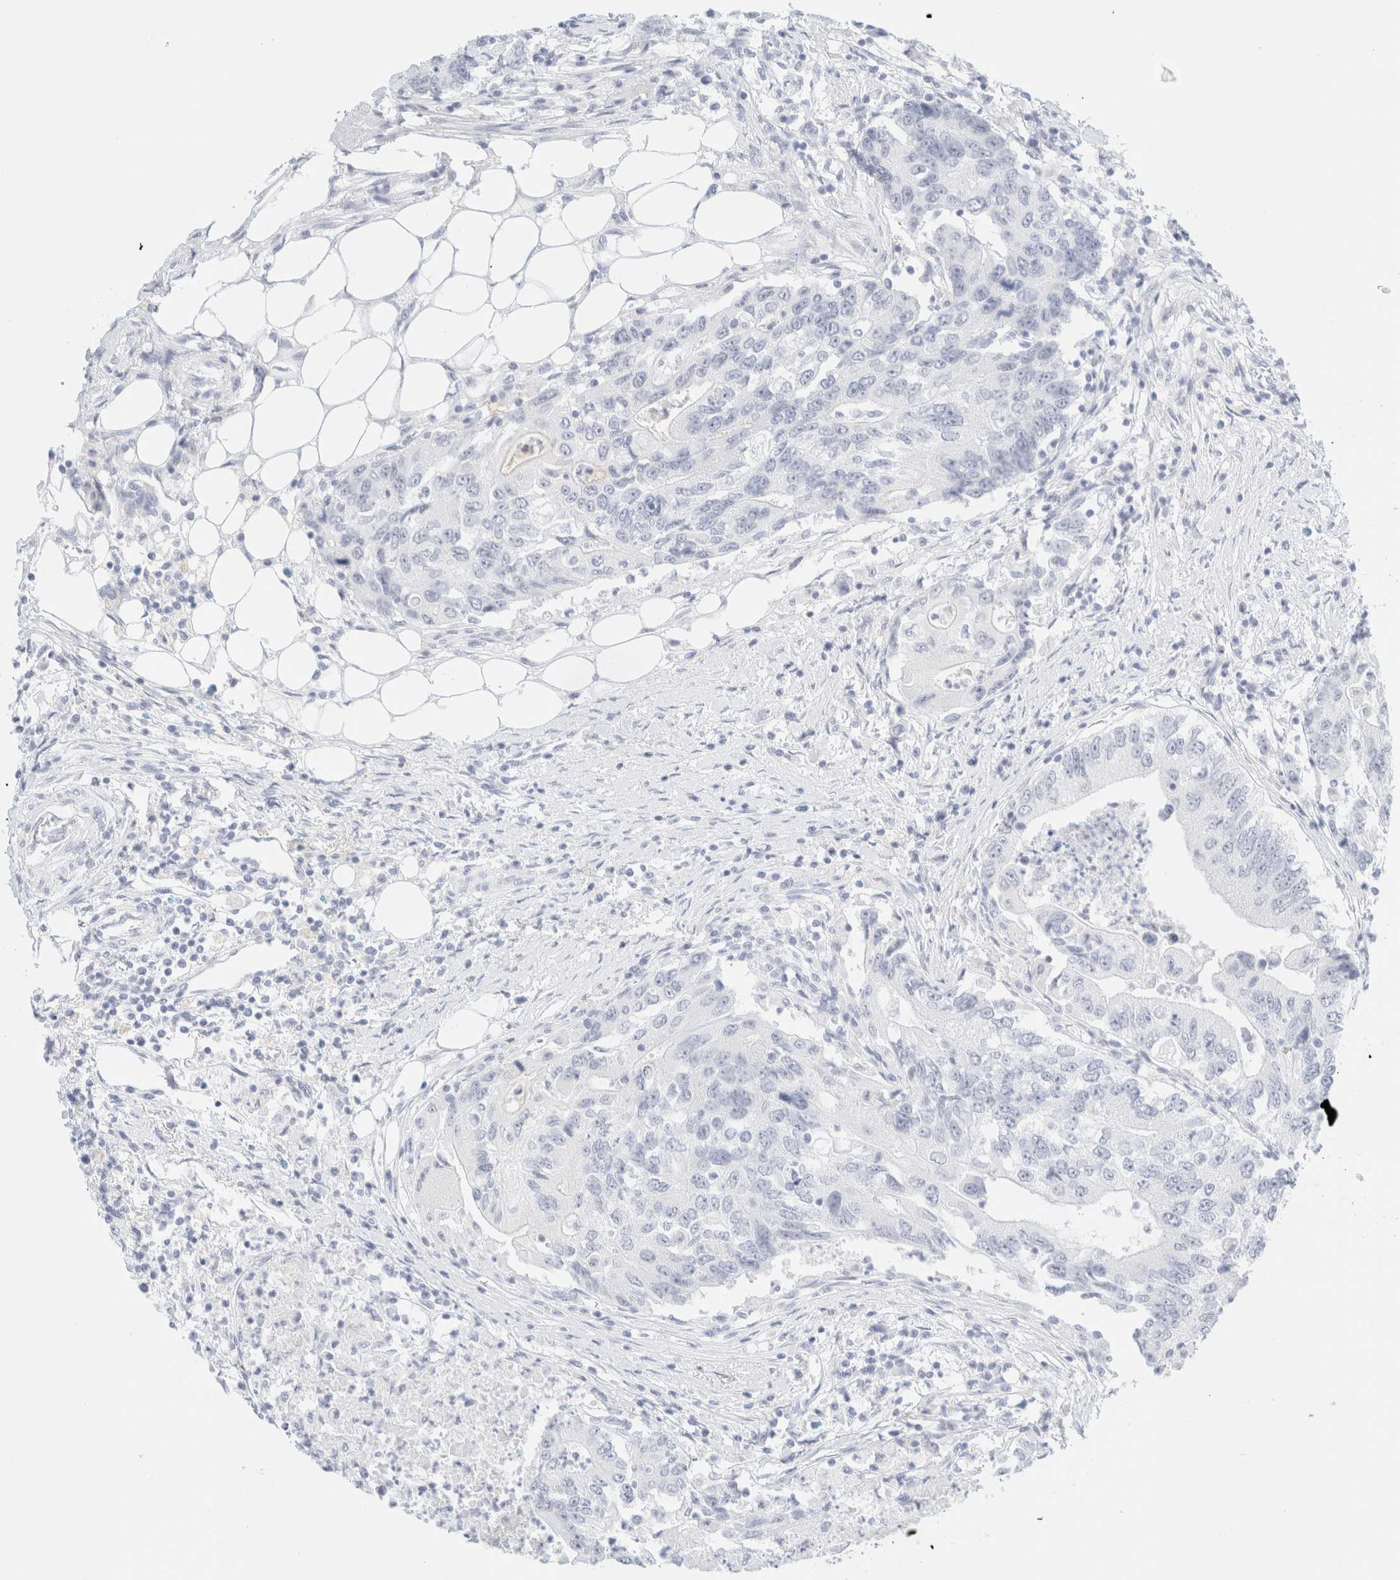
{"staining": {"intensity": "negative", "quantity": "none", "location": "none"}, "tissue": "colorectal cancer", "cell_type": "Tumor cells", "image_type": "cancer", "snomed": [{"axis": "morphology", "description": "Adenocarcinoma, NOS"}, {"axis": "topography", "description": "Colon"}], "caption": "This is an immunohistochemistry histopathology image of colorectal cancer. There is no expression in tumor cells.", "gene": "KRT15", "patient": {"sex": "female", "age": 77}}